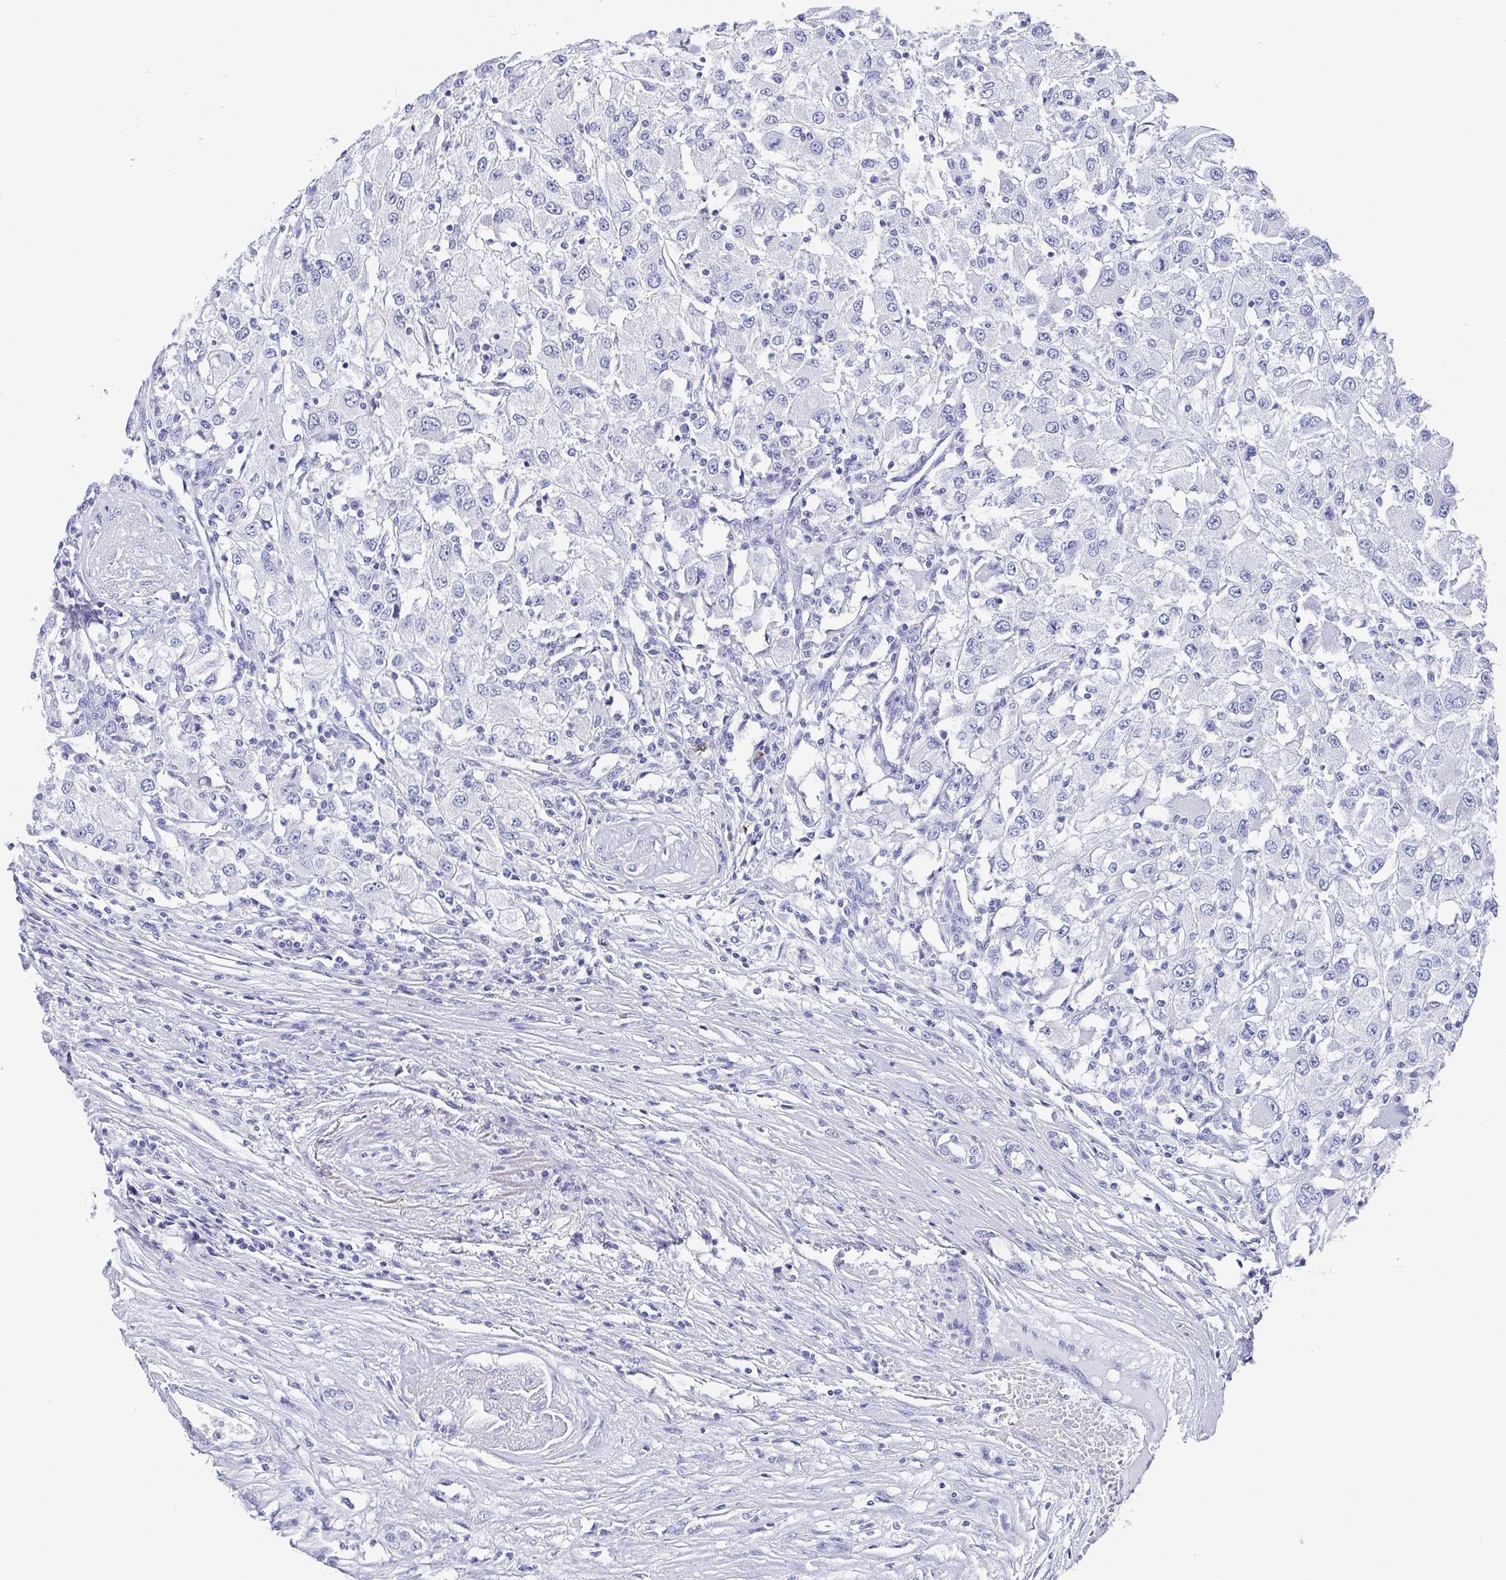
{"staining": {"intensity": "negative", "quantity": "none", "location": "none"}, "tissue": "renal cancer", "cell_type": "Tumor cells", "image_type": "cancer", "snomed": [{"axis": "morphology", "description": "Adenocarcinoma, NOS"}, {"axis": "topography", "description": "Kidney"}], "caption": "Adenocarcinoma (renal) was stained to show a protein in brown. There is no significant positivity in tumor cells.", "gene": "TNFRSF8", "patient": {"sex": "female", "age": 67}}